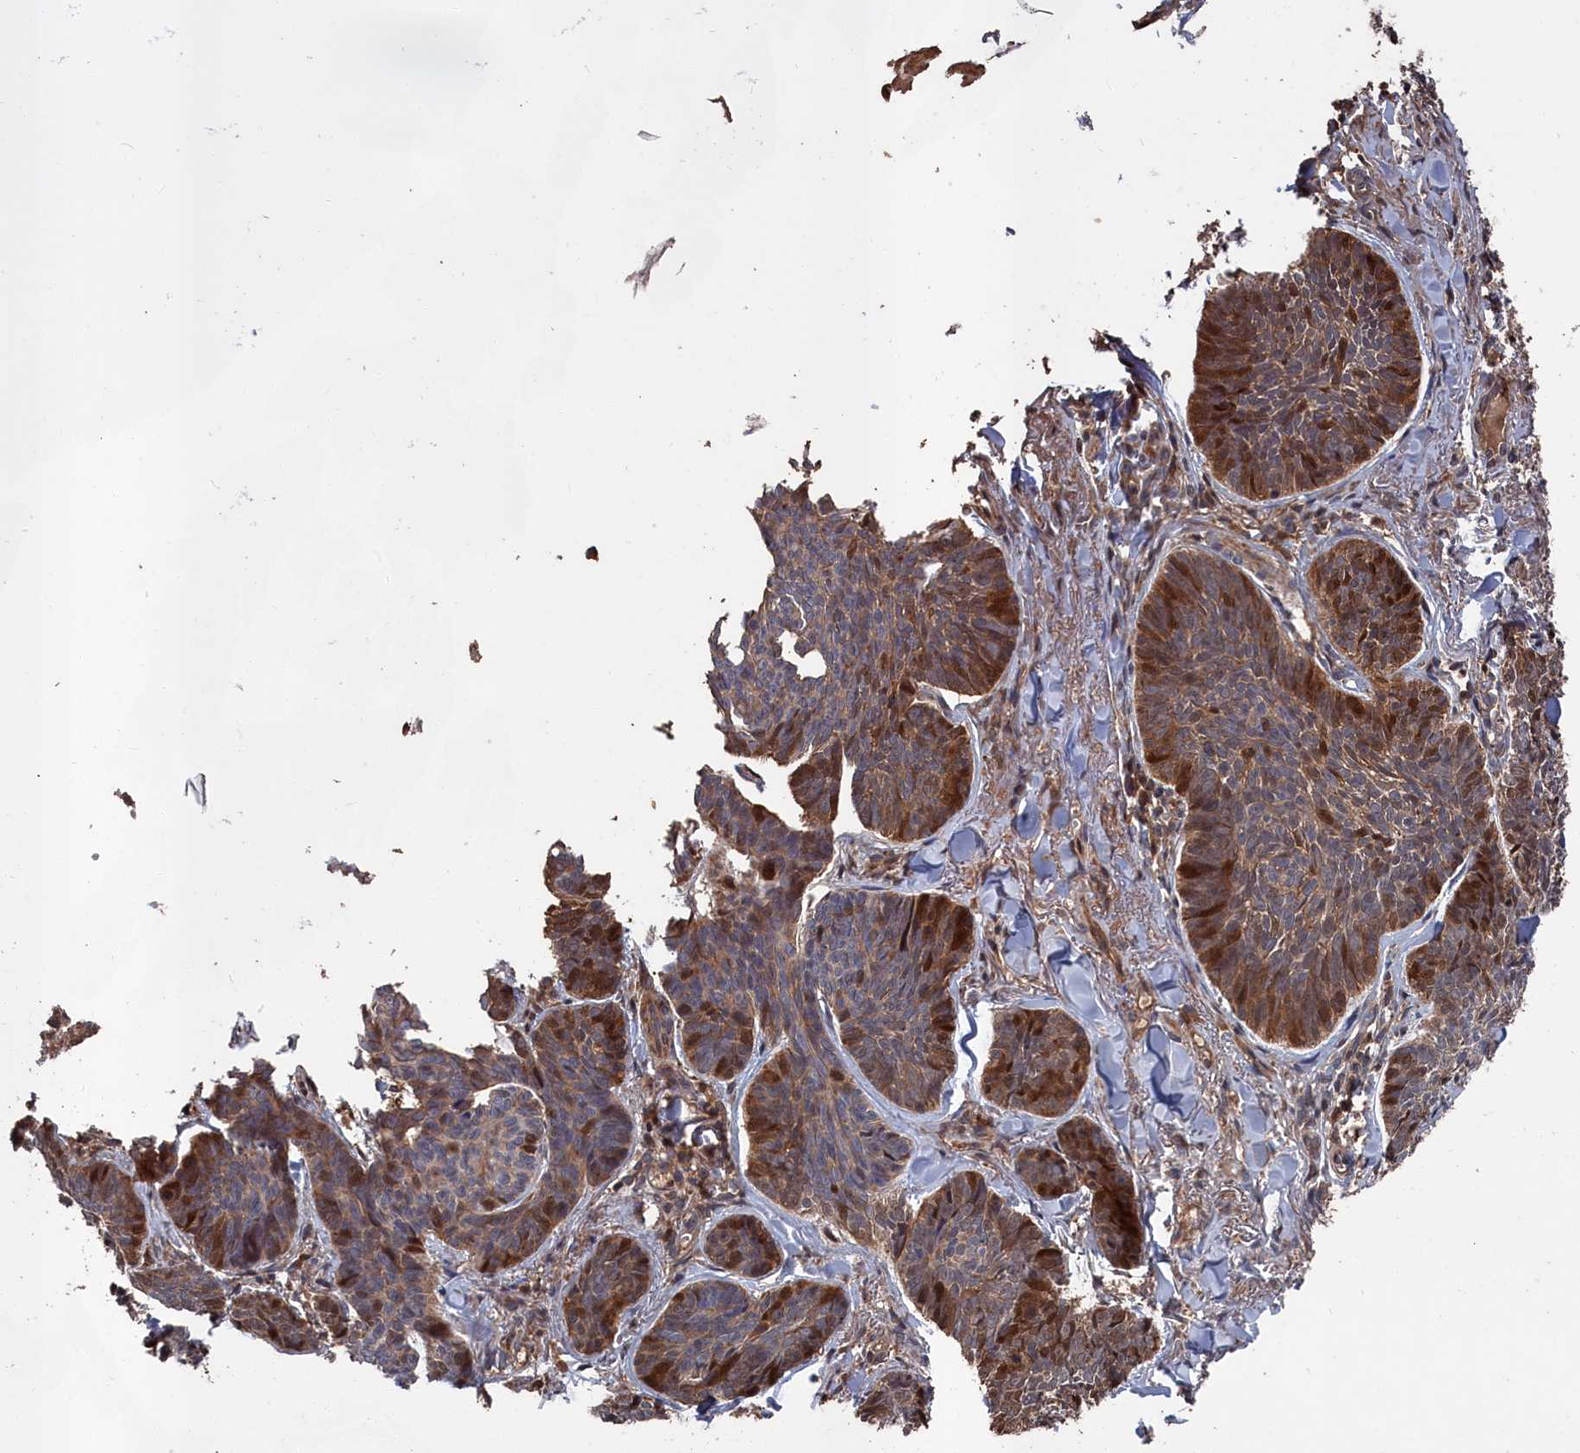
{"staining": {"intensity": "strong", "quantity": "25%-75%", "location": "cytoplasmic/membranous"}, "tissue": "skin cancer", "cell_type": "Tumor cells", "image_type": "cancer", "snomed": [{"axis": "morphology", "description": "Basal cell carcinoma"}, {"axis": "topography", "description": "Skin"}], "caption": "A photomicrograph of human skin cancer (basal cell carcinoma) stained for a protein exhibits strong cytoplasmic/membranous brown staining in tumor cells.", "gene": "RMI2", "patient": {"sex": "female", "age": 74}}